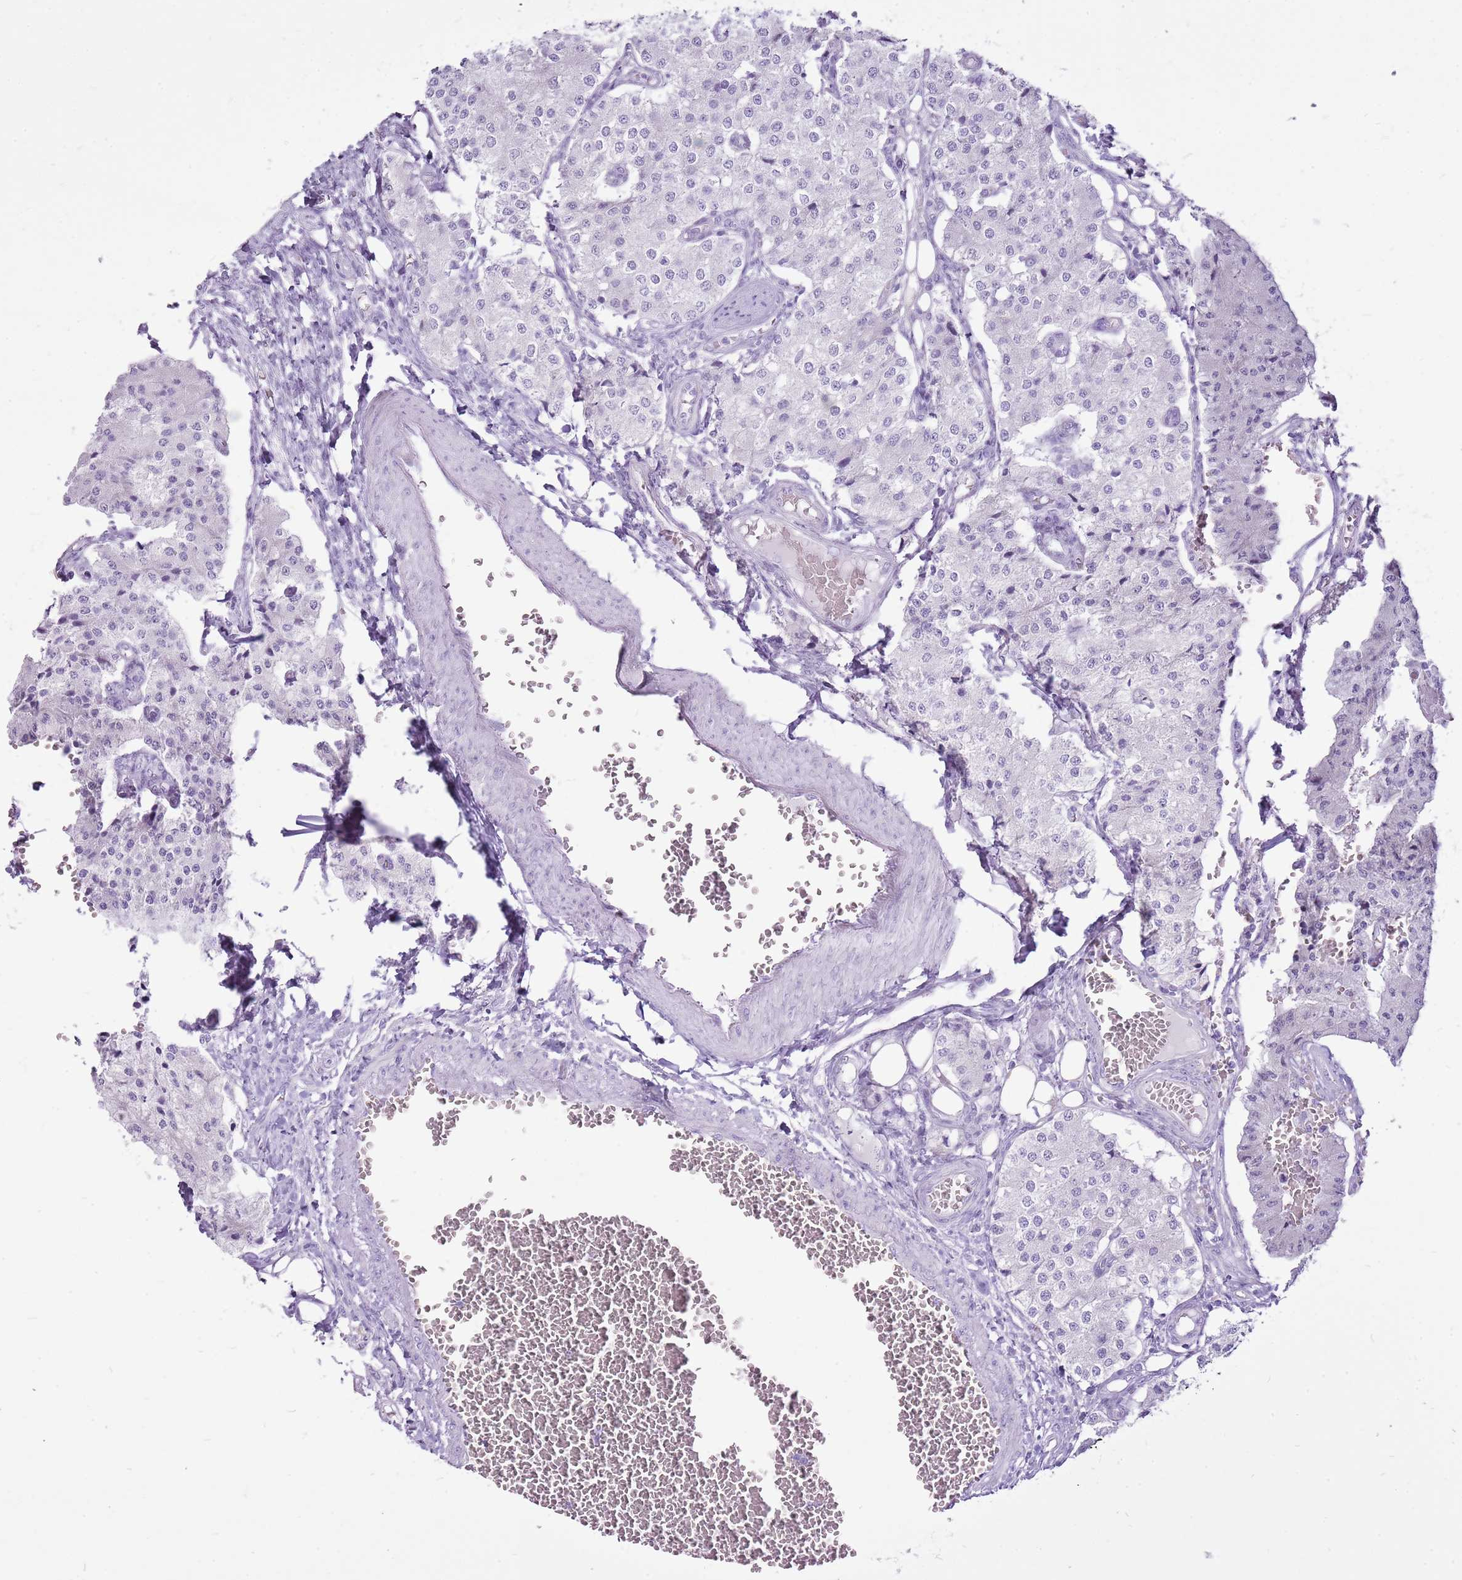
{"staining": {"intensity": "negative", "quantity": "none", "location": "none"}, "tissue": "carcinoid", "cell_type": "Tumor cells", "image_type": "cancer", "snomed": [{"axis": "morphology", "description": "Carcinoid, malignant, NOS"}, {"axis": "topography", "description": "Colon"}], "caption": "A photomicrograph of carcinoid stained for a protein exhibits no brown staining in tumor cells. Brightfield microscopy of IHC stained with DAB (3,3'-diaminobenzidine) (brown) and hematoxylin (blue), captured at high magnification.", "gene": "CNFN", "patient": {"sex": "female", "age": 52}}